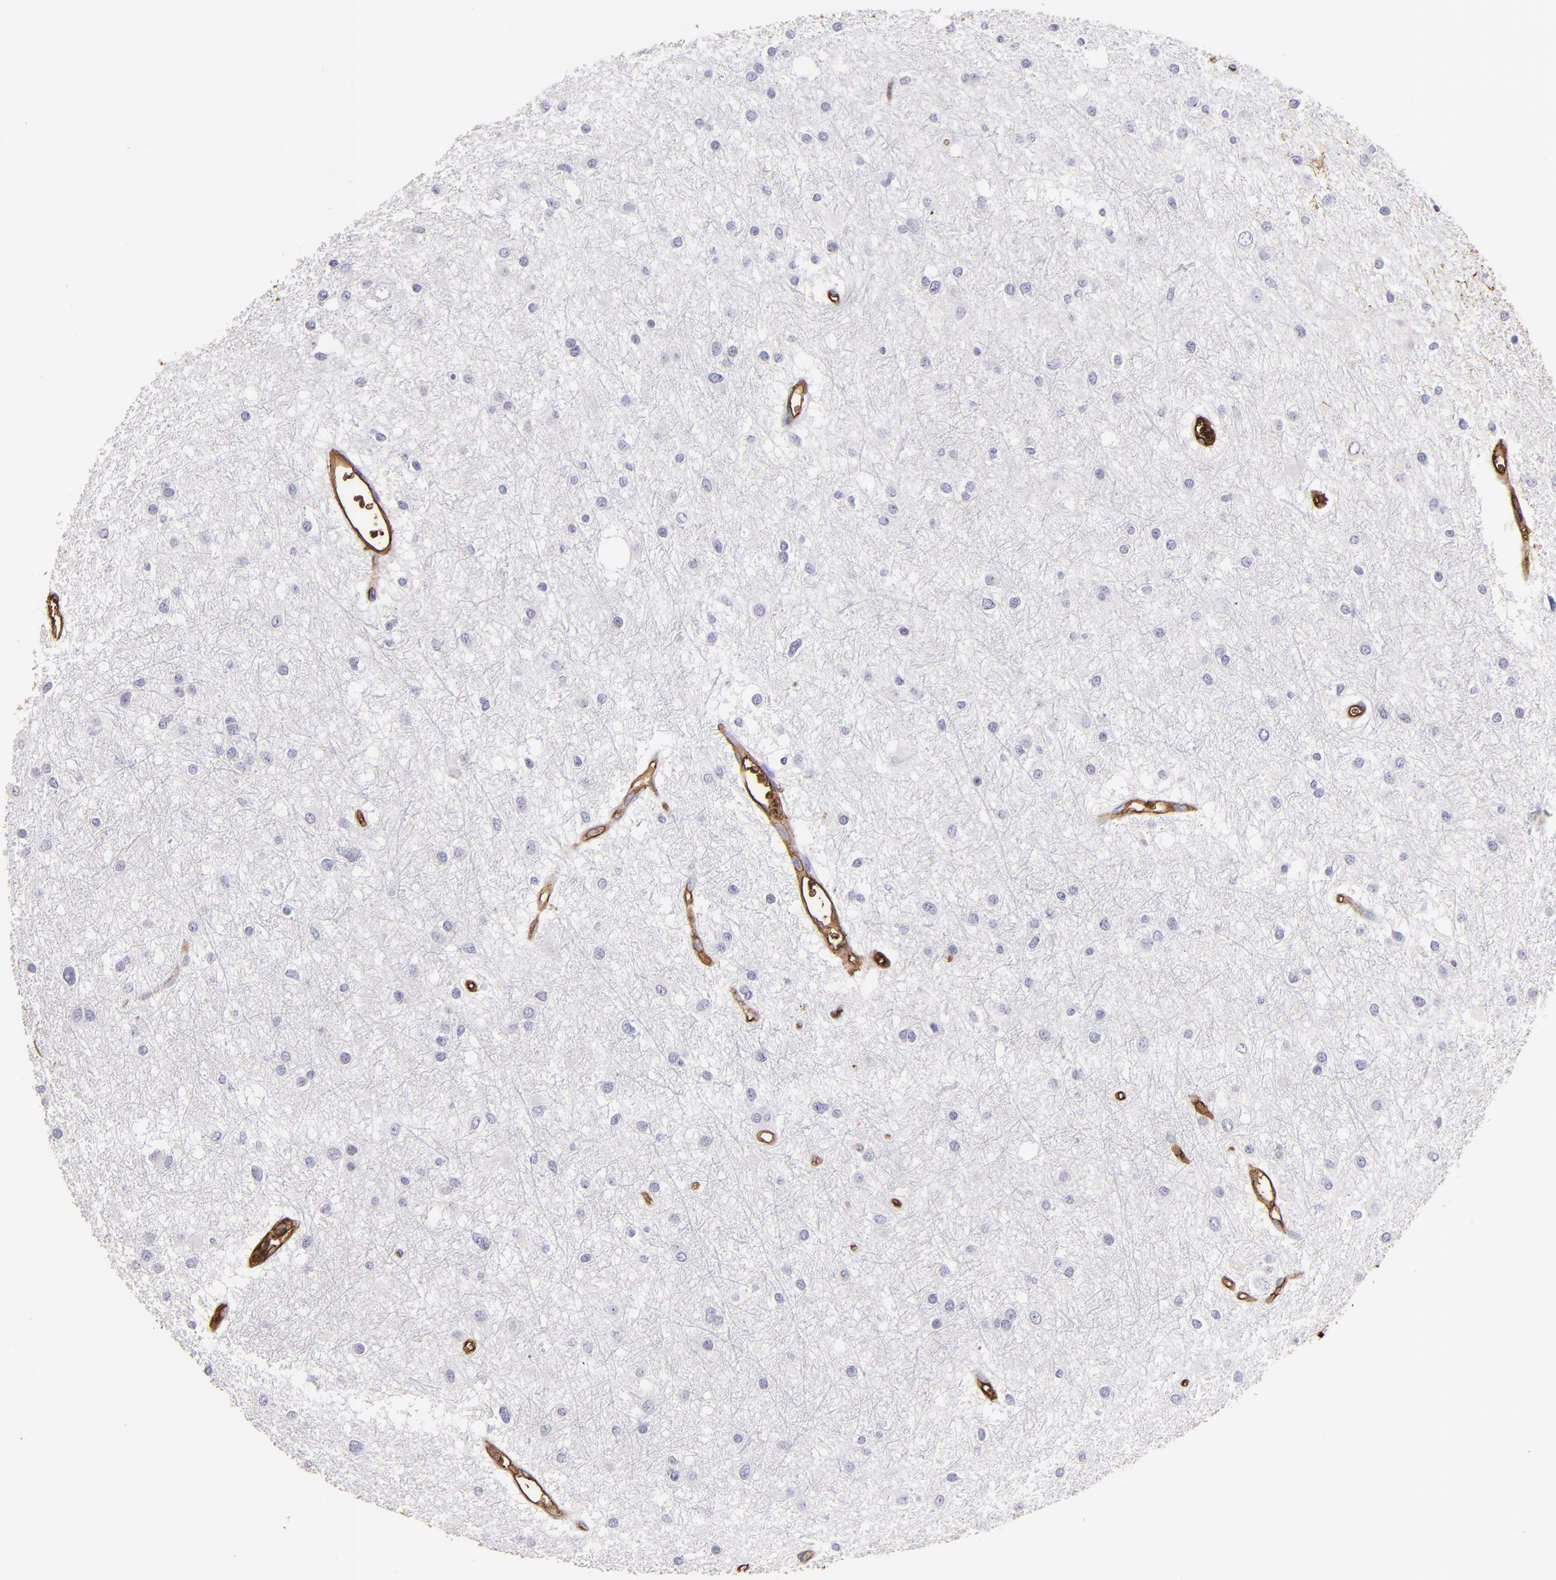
{"staining": {"intensity": "negative", "quantity": "none", "location": "none"}, "tissue": "glioma", "cell_type": "Tumor cells", "image_type": "cancer", "snomed": [{"axis": "morphology", "description": "Glioma, malignant, Low grade"}, {"axis": "topography", "description": "Brain"}], "caption": "The photomicrograph demonstrates no significant expression in tumor cells of glioma. (Brightfield microscopy of DAB (3,3'-diaminobenzidine) IHC at high magnification).", "gene": "FGB", "patient": {"sex": "female", "age": 36}}